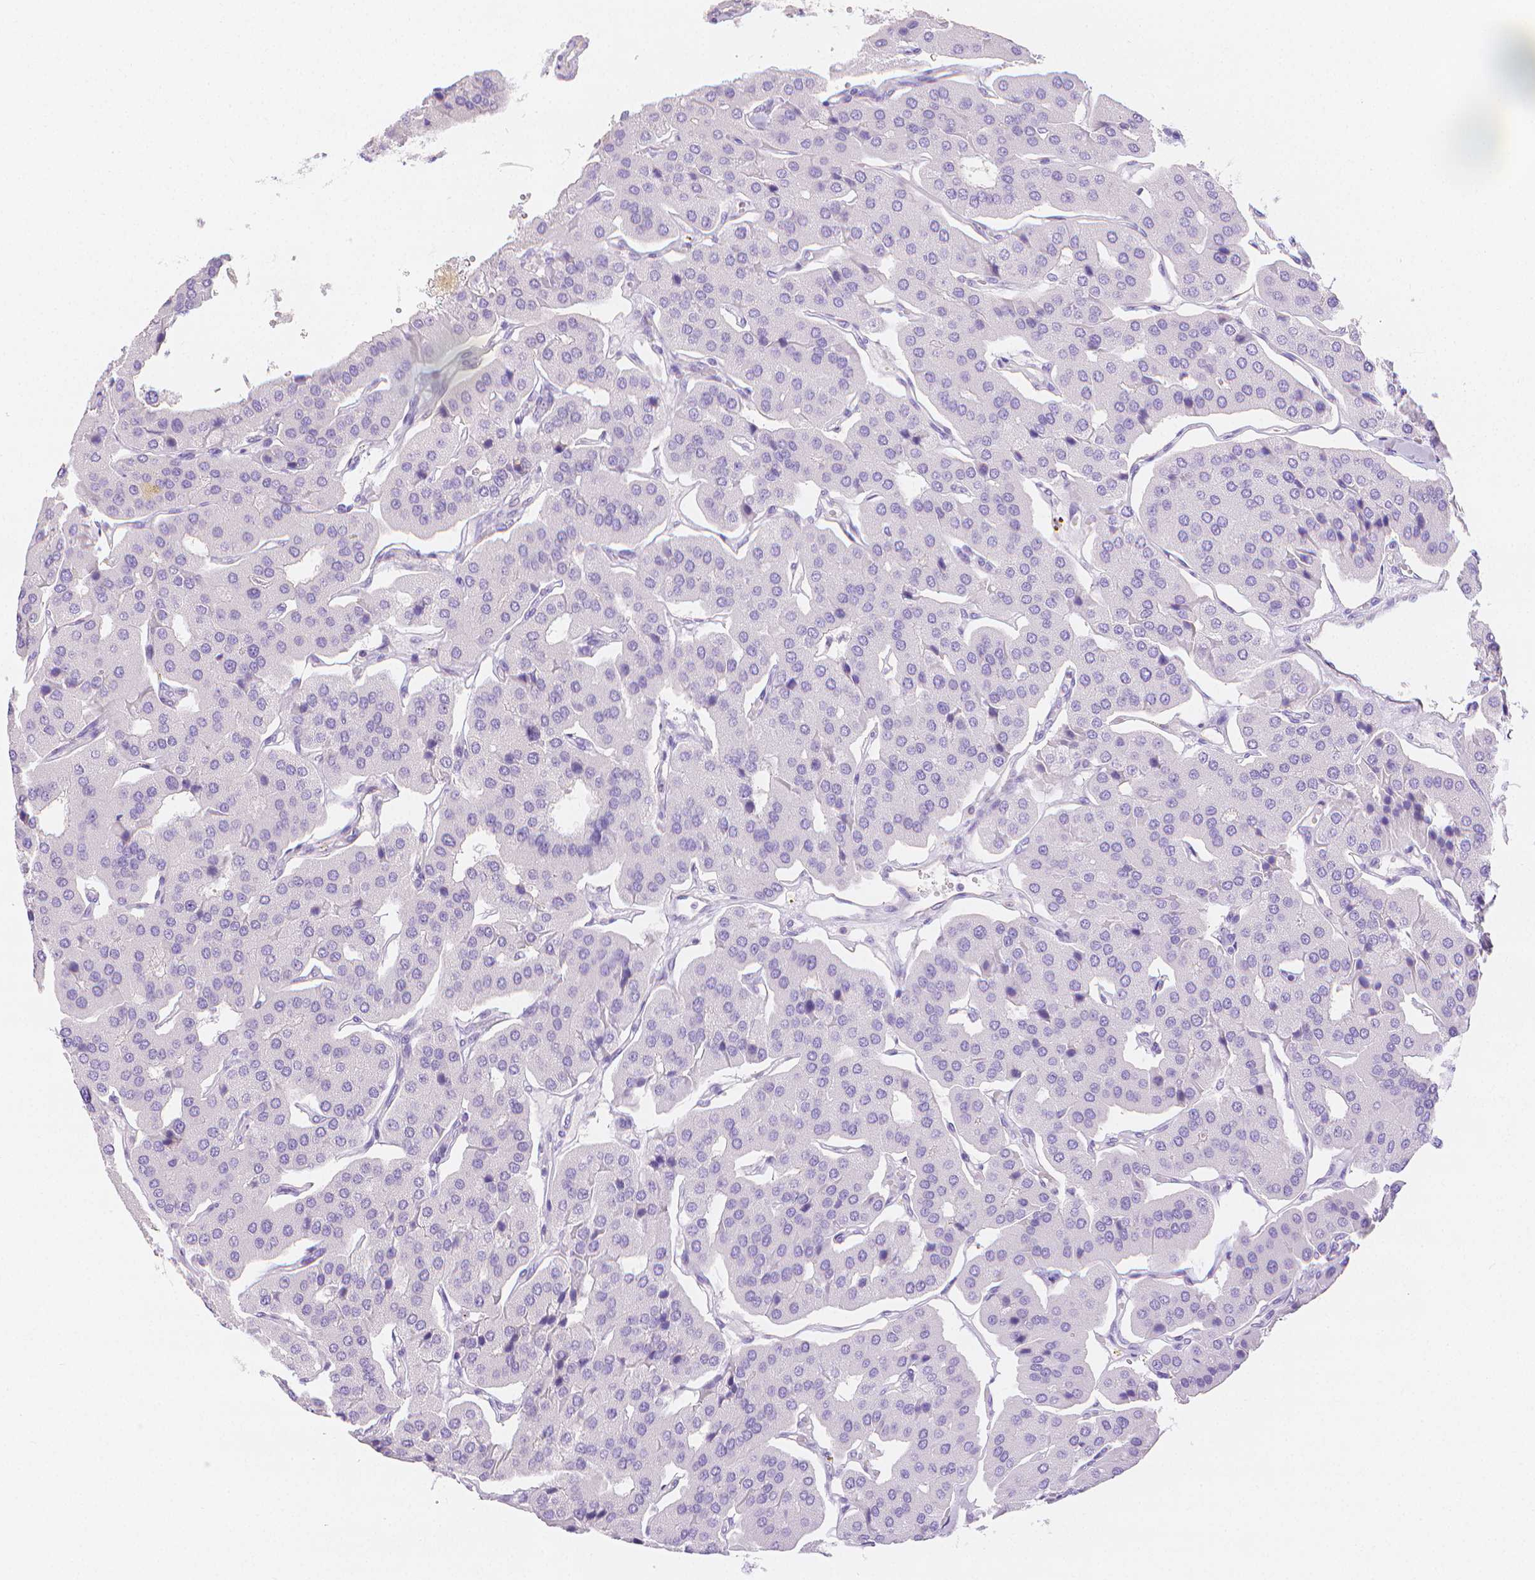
{"staining": {"intensity": "negative", "quantity": "none", "location": "none"}, "tissue": "parathyroid gland", "cell_type": "Glandular cells", "image_type": "normal", "snomed": [{"axis": "morphology", "description": "Normal tissue, NOS"}, {"axis": "morphology", "description": "Adenoma, NOS"}, {"axis": "topography", "description": "Parathyroid gland"}], "caption": "IHC photomicrograph of unremarkable parathyroid gland: human parathyroid gland stained with DAB exhibits no significant protein positivity in glandular cells.", "gene": "SLC27A5", "patient": {"sex": "female", "age": 86}}